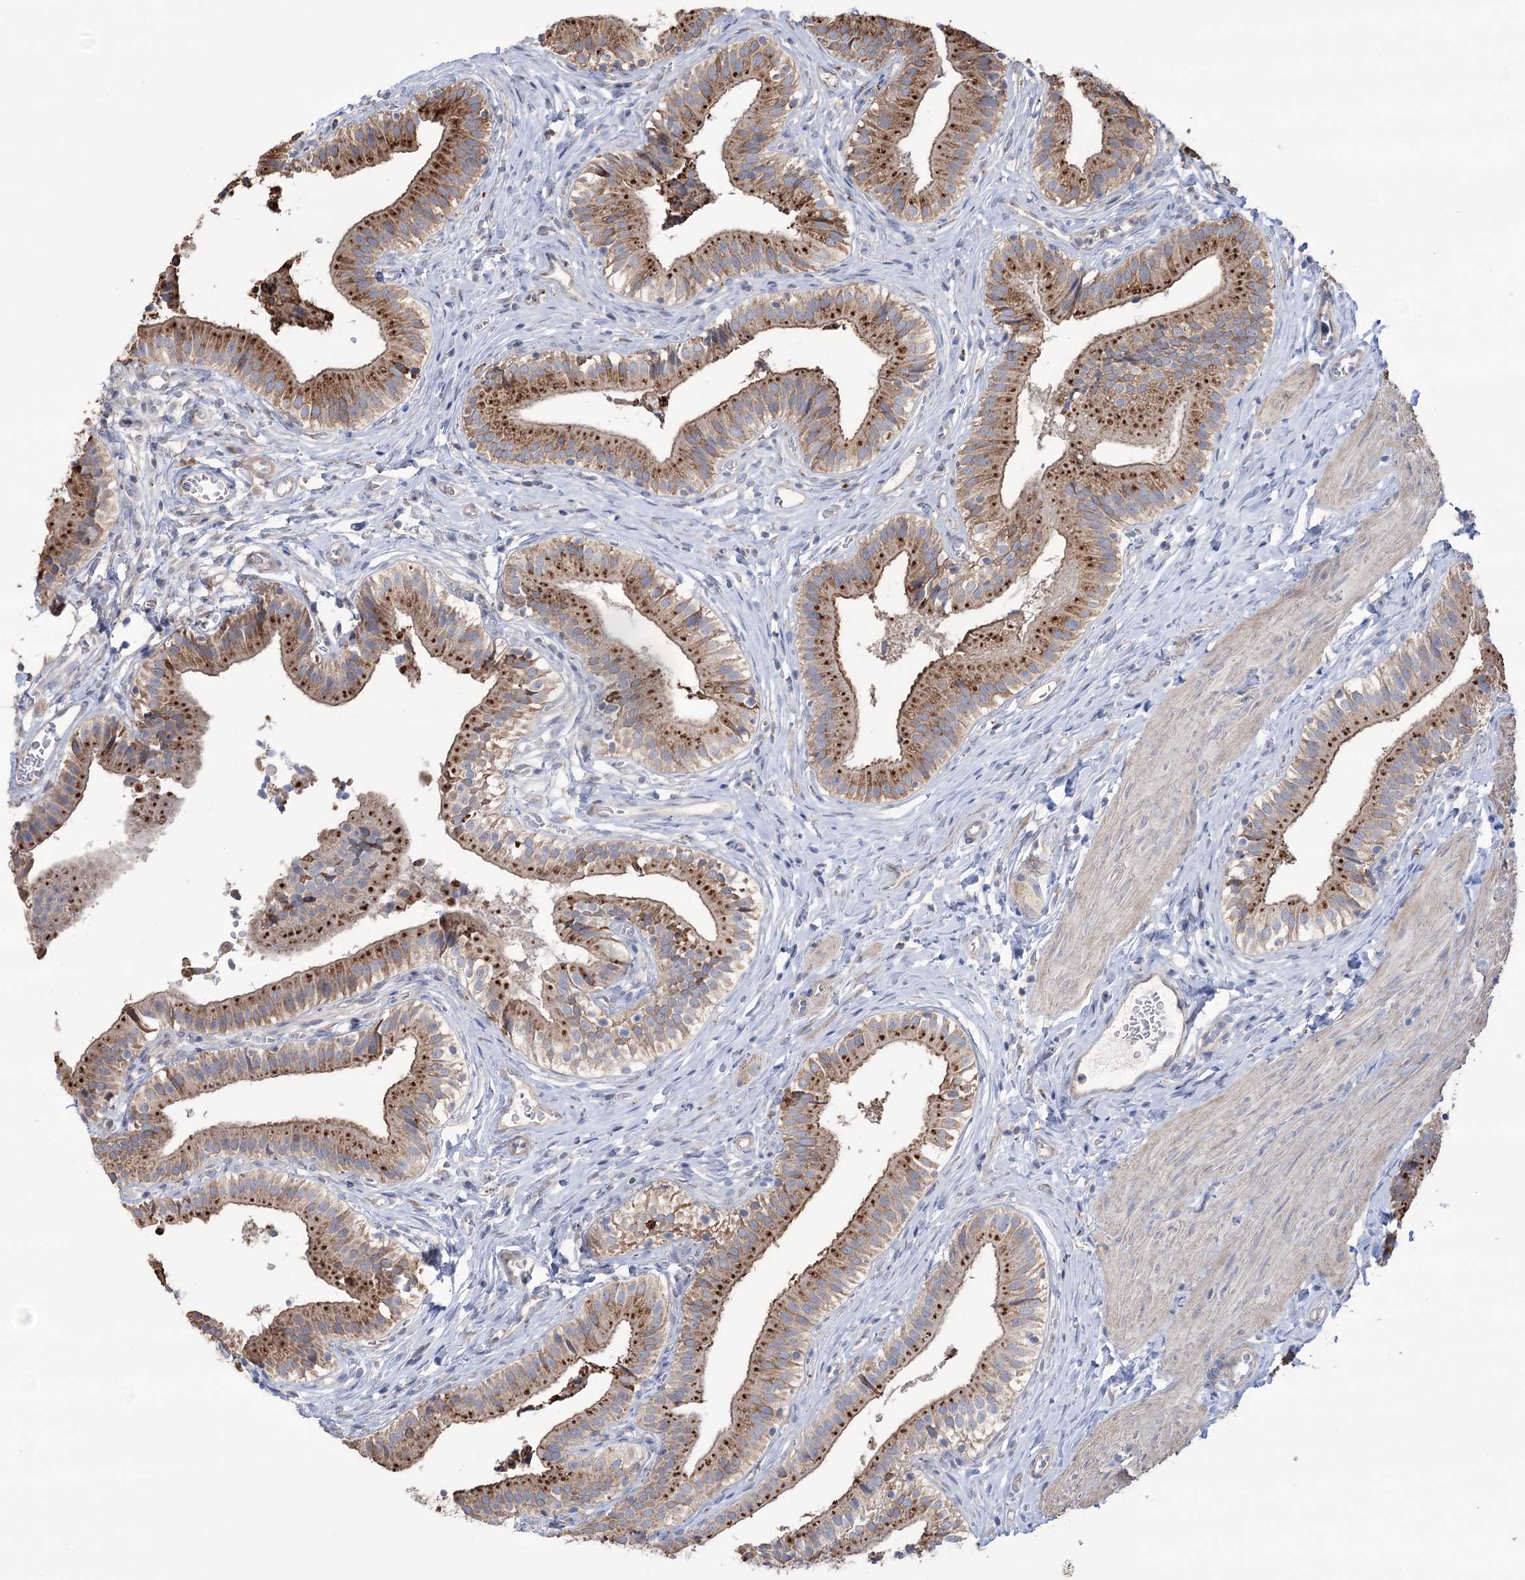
{"staining": {"intensity": "strong", "quantity": ">75%", "location": "cytoplasmic/membranous"}, "tissue": "gallbladder", "cell_type": "Glandular cells", "image_type": "normal", "snomed": [{"axis": "morphology", "description": "Normal tissue, NOS"}, {"axis": "topography", "description": "Gallbladder"}], "caption": "Human gallbladder stained with a brown dye shows strong cytoplasmic/membranous positive staining in about >75% of glandular cells.", "gene": "TRIM71", "patient": {"sex": "female", "age": 47}}